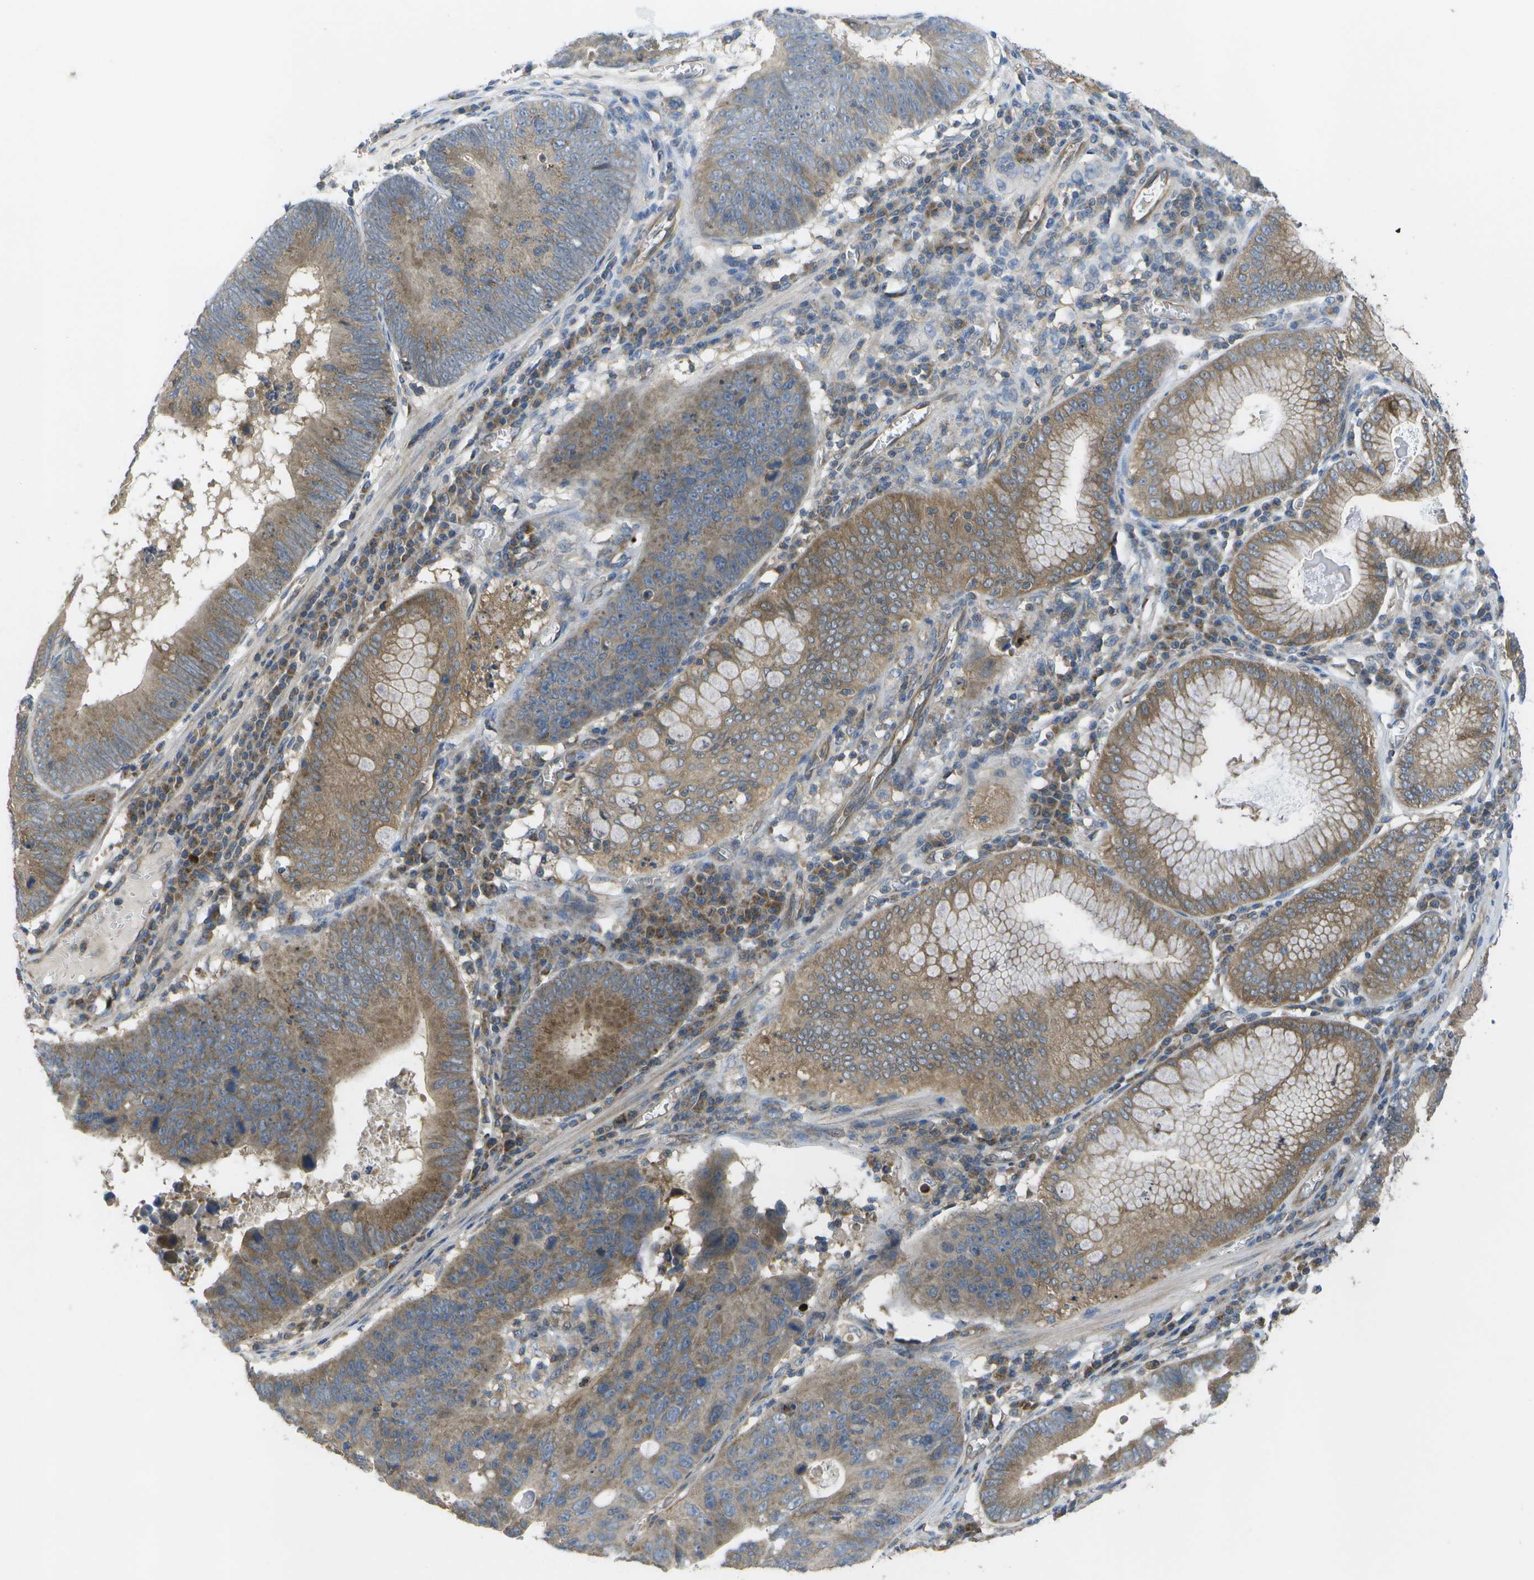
{"staining": {"intensity": "moderate", "quantity": ">75%", "location": "cytoplasmic/membranous"}, "tissue": "stomach cancer", "cell_type": "Tumor cells", "image_type": "cancer", "snomed": [{"axis": "morphology", "description": "Adenocarcinoma, NOS"}, {"axis": "topography", "description": "Stomach"}], "caption": "A photomicrograph of stomach adenocarcinoma stained for a protein reveals moderate cytoplasmic/membranous brown staining in tumor cells. Immunohistochemistry stains the protein of interest in brown and the nuclei are stained blue.", "gene": "DPM3", "patient": {"sex": "male", "age": 59}}